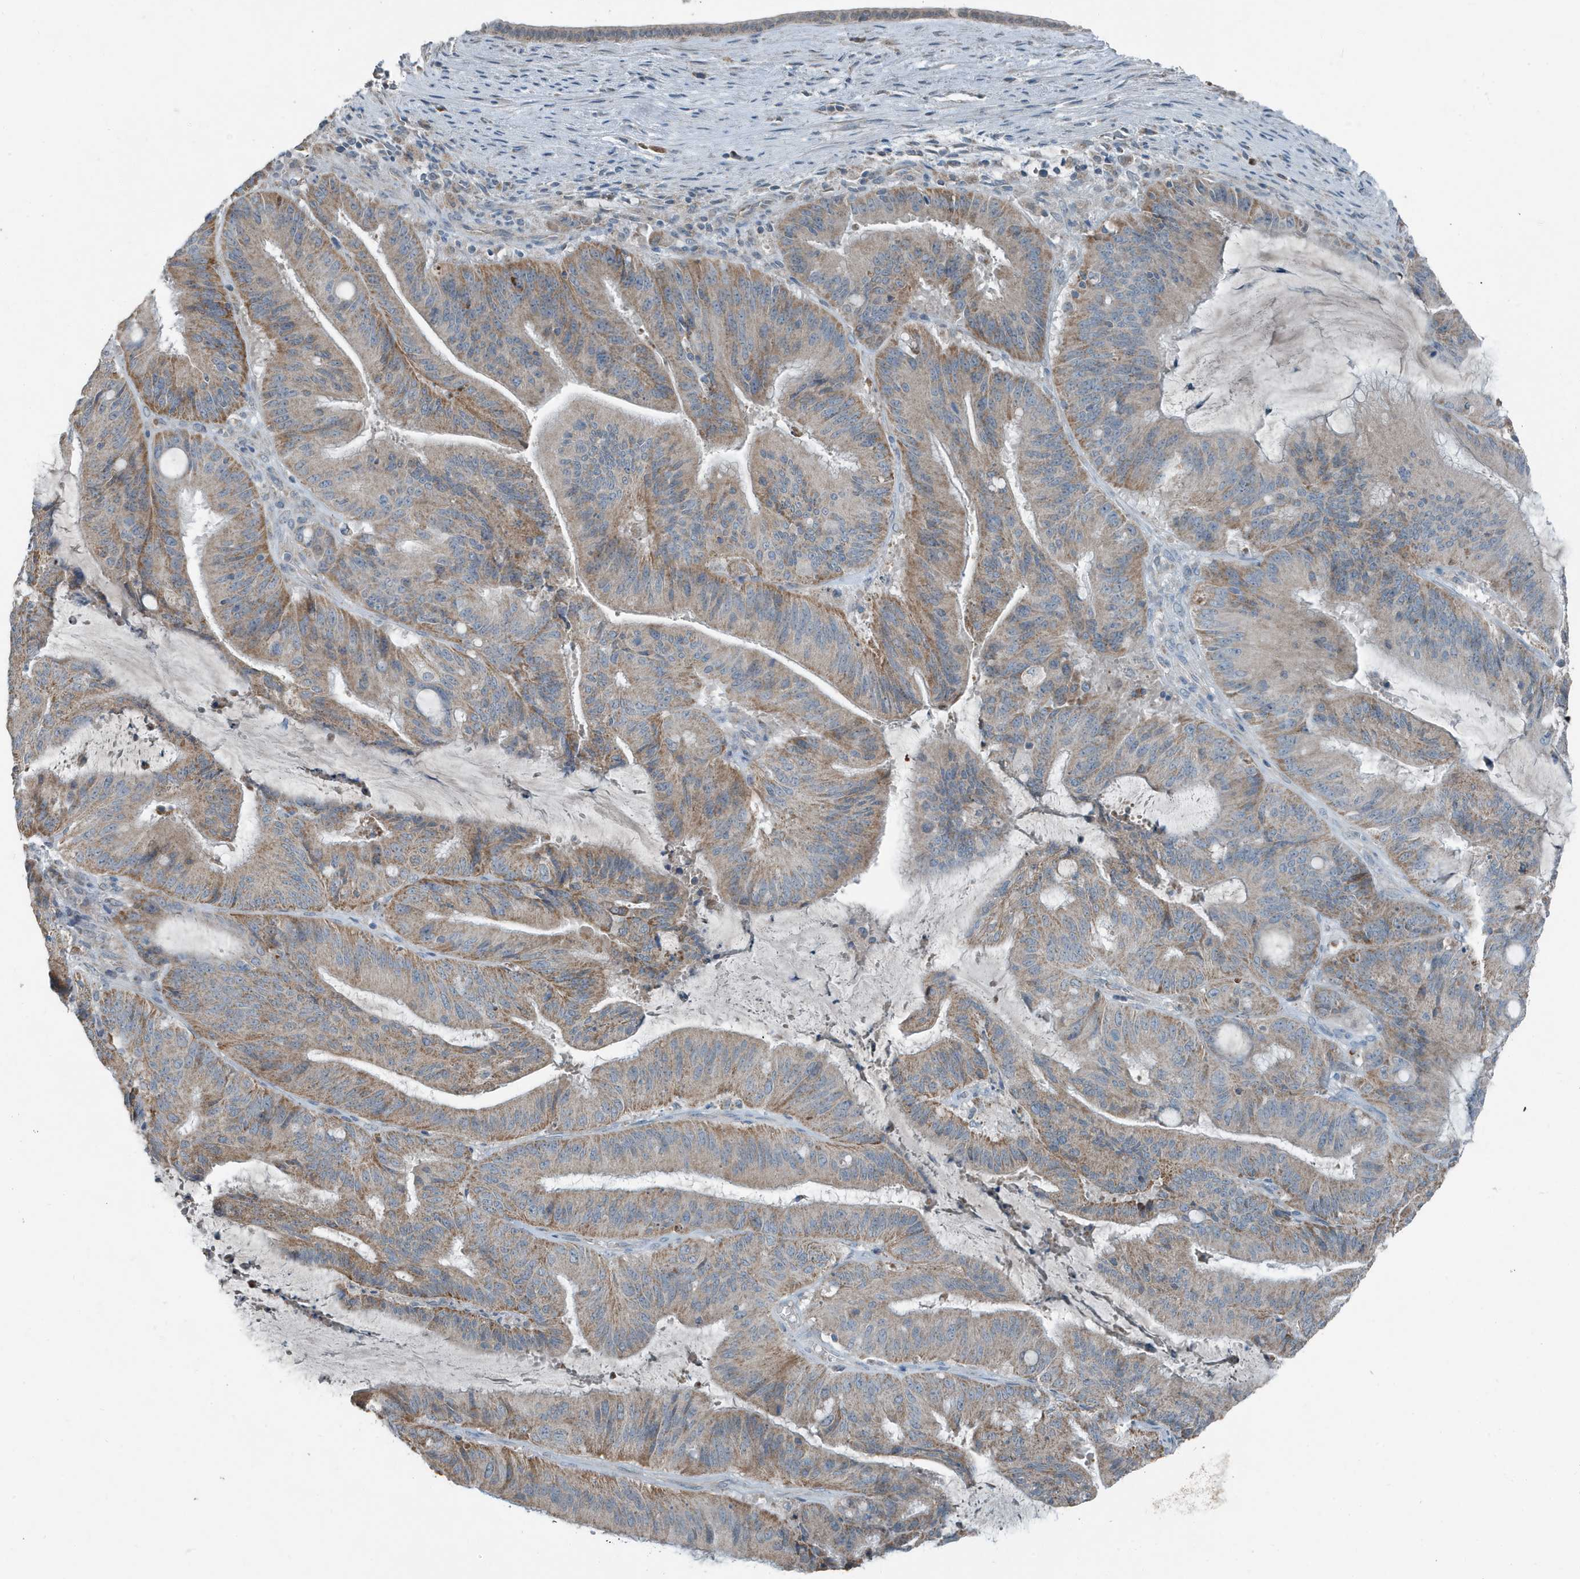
{"staining": {"intensity": "moderate", "quantity": "25%-75%", "location": "cytoplasmic/membranous"}, "tissue": "liver cancer", "cell_type": "Tumor cells", "image_type": "cancer", "snomed": [{"axis": "morphology", "description": "Normal tissue, NOS"}, {"axis": "morphology", "description": "Cholangiocarcinoma"}, {"axis": "topography", "description": "Liver"}, {"axis": "topography", "description": "Peripheral nerve tissue"}], "caption": "Liver cancer tissue shows moderate cytoplasmic/membranous staining in about 25%-75% of tumor cells (Stains: DAB in brown, nuclei in blue, Microscopy: brightfield microscopy at high magnification).", "gene": "MT-CYB", "patient": {"sex": "female", "age": 73}}